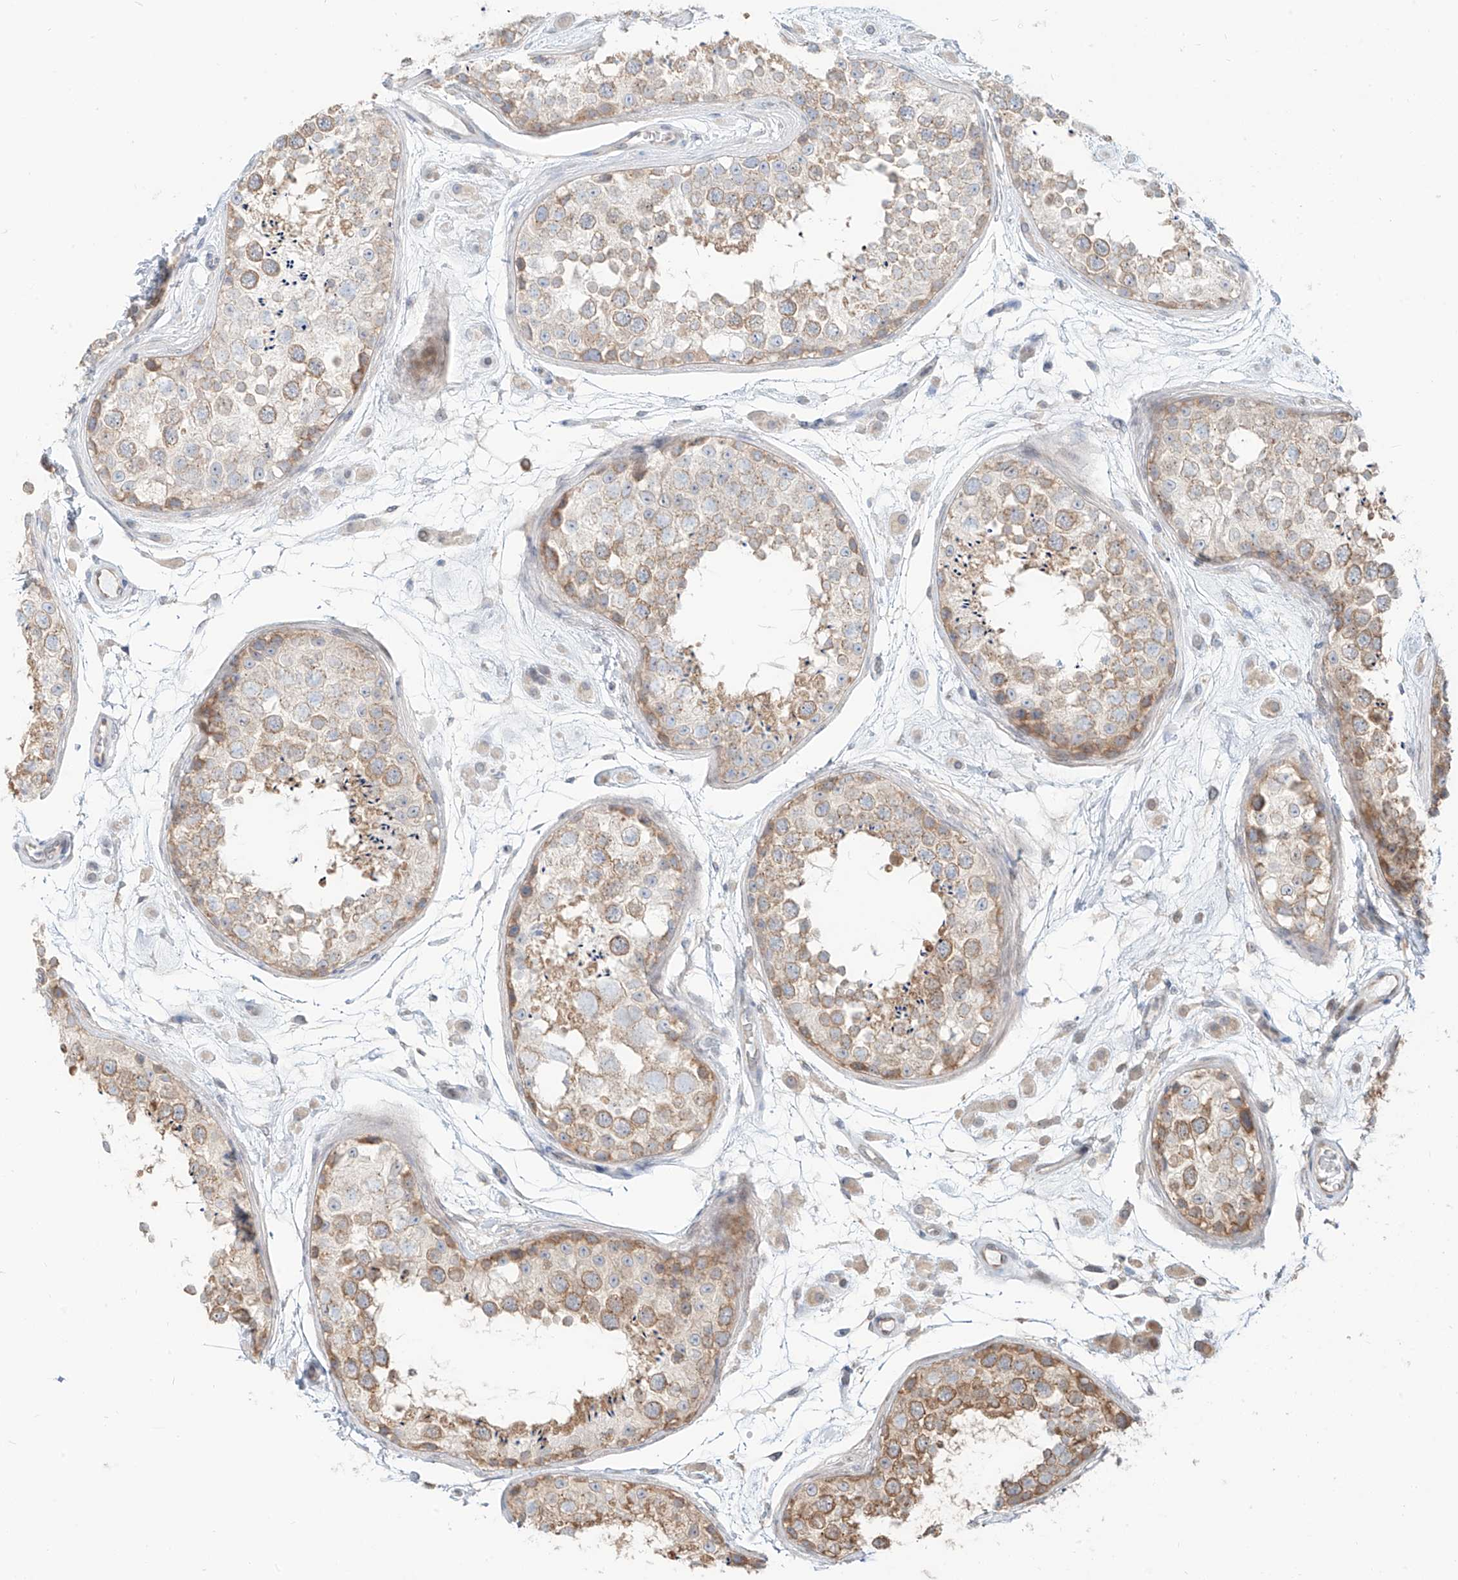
{"staining": {"intensity": "moderate", "quantity": ">75%", "location": "cytoplasmic/membranous"}, "tissue": "testis", "cell_type": "Cells in seminiferous ducts", "image_type": "normal", "snomed": [{"axis": "morphology", "description": "Normal tissue, NOS"}, {"axis": "topography", "description": "Testis"}], "caption": "Unremarkable testis was stained to show a protein in brown. There is medium levels of moderate cytoplasmic/membranous staining in approximately >75% of cells in seminiferous ducts. (DAB (3,3'-diaminobenzidine) IHC, brown staining for protein, blue staining for nuclei).", "gene": "CEP162", "patient": {"sex": "male", "age": 25}}